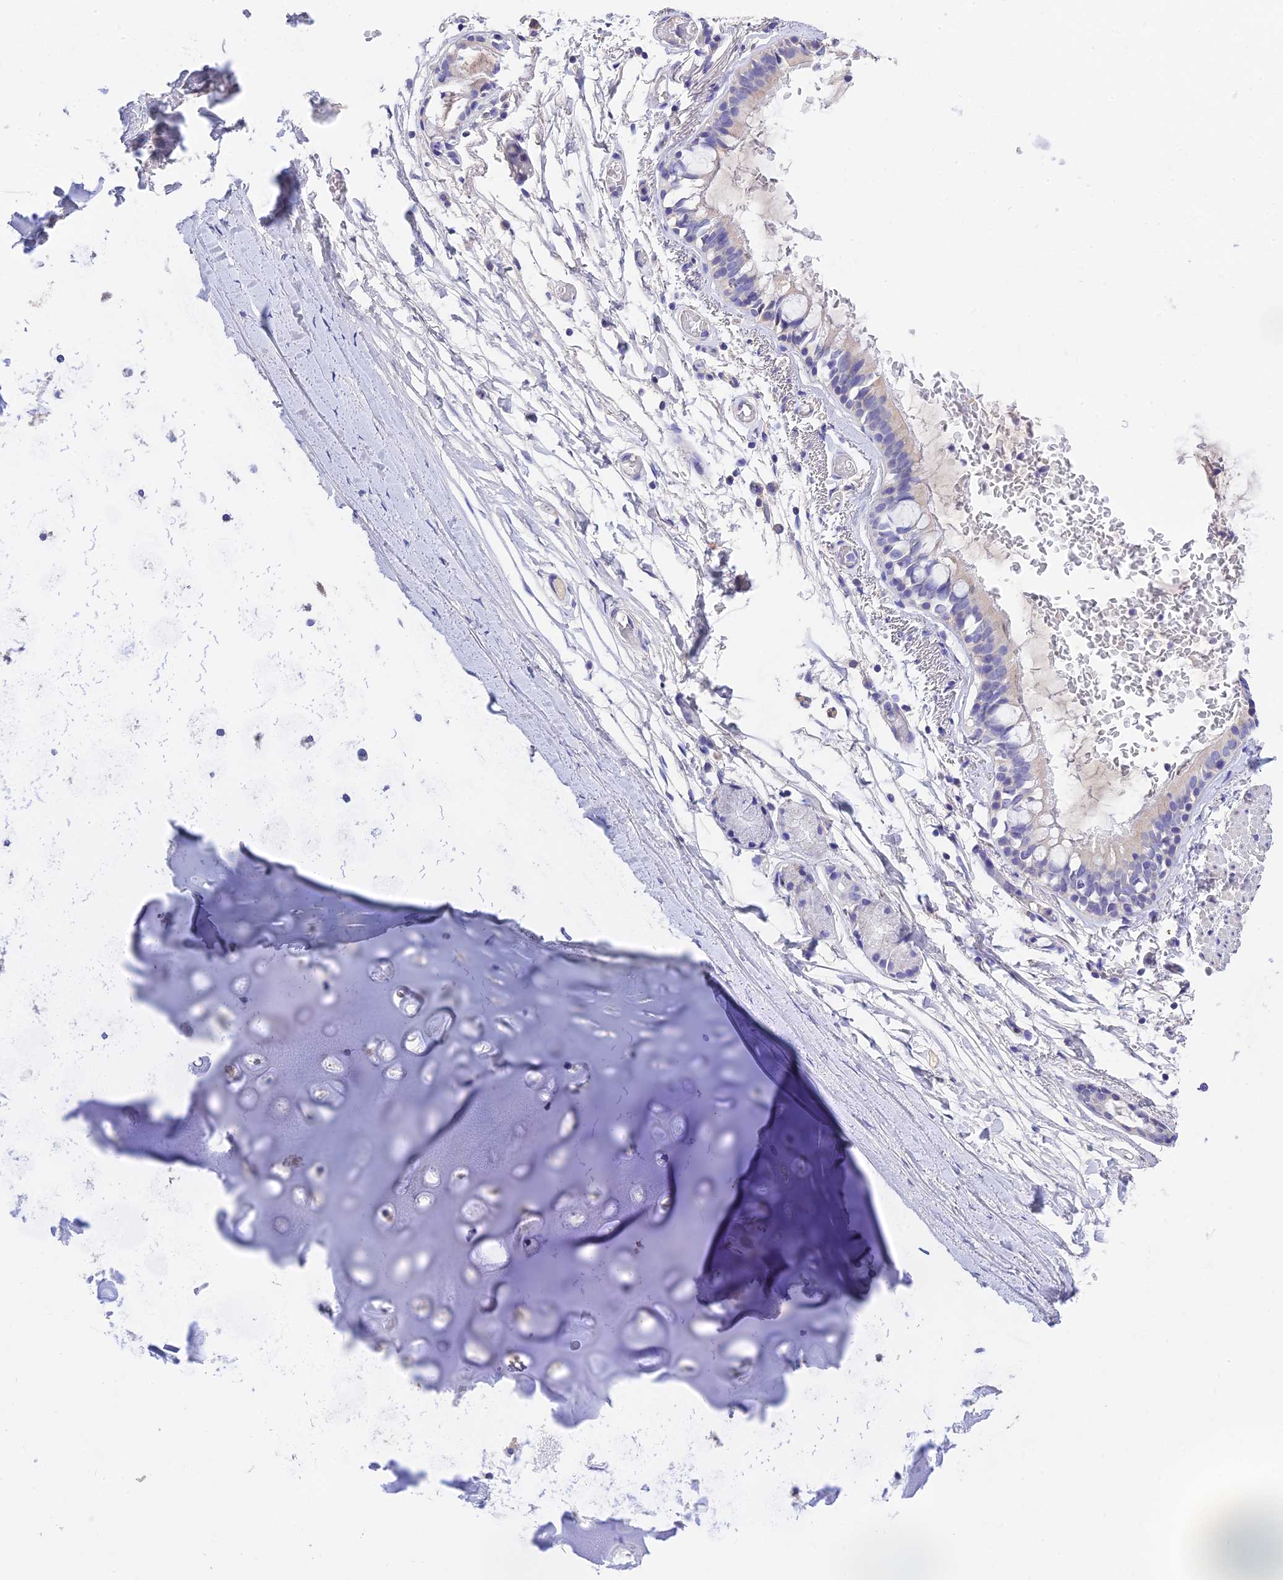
{"staining": {"intensity": "negative", "quantity": "none", "location": "none"}, "tissue": "adipose tissue", "cell_type": "Adipocytes", "image_type": "normal", "snomed": [{"axis": "morphology", "description": "Normal tissue, NOS"}, {"axis": "topography", "description": "Lymph node"}, {"axis": "topography", "description": "Bronchus"}], "caption": "This is a photomicrograph of IHC staining of benign adipose tissue, which shows no staining in adipocytes. The staining was performed using DAB to visualize the protein expression in brown, while the nuclei were stained in blue with hematoxylin (Magnification: 20x).", "gene": "MS4A5", "patient": {"sex": "male", "age": 63}}